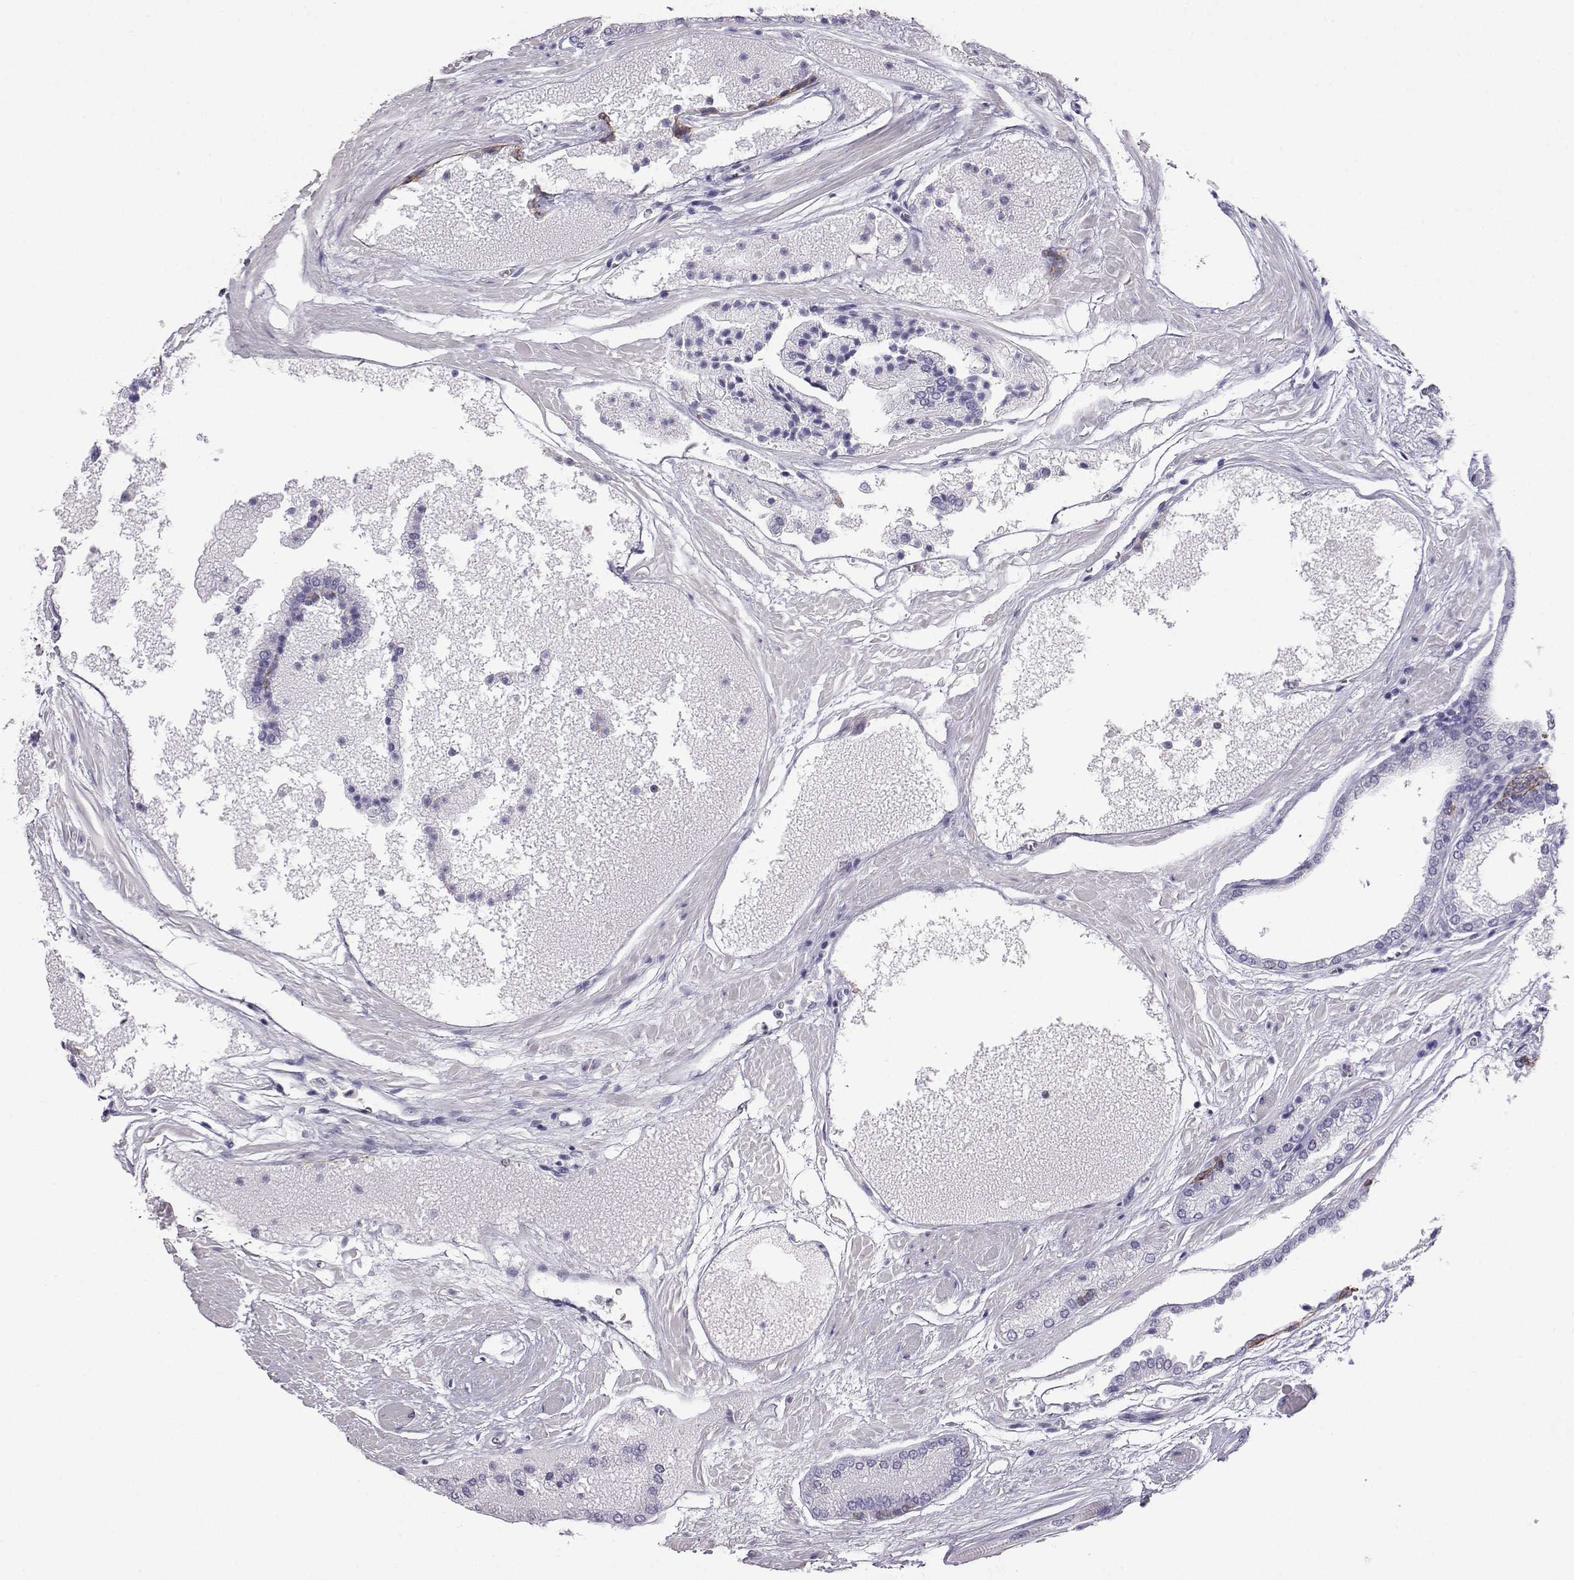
{"staining": {"intensity": "negative", "quantity": "none", "location": "none"}, "tissue": "prostate cancer", "cell_type": "Tumor cells", "image_type": "cancer", "snomed": [{"axis": "morphology", "description": "Adenocarcinoma, High grade"}, {"axis": "topography", "description": "Prostate"}], "caption": "This is a micrograph of immunohistochemistry (IHC) staining of high-grade adenocarcinoma (prostate), which shows no positivity in tumor cells.", "gene": "AKR1B1", "patient": {"sex": "male", "age": 56}}